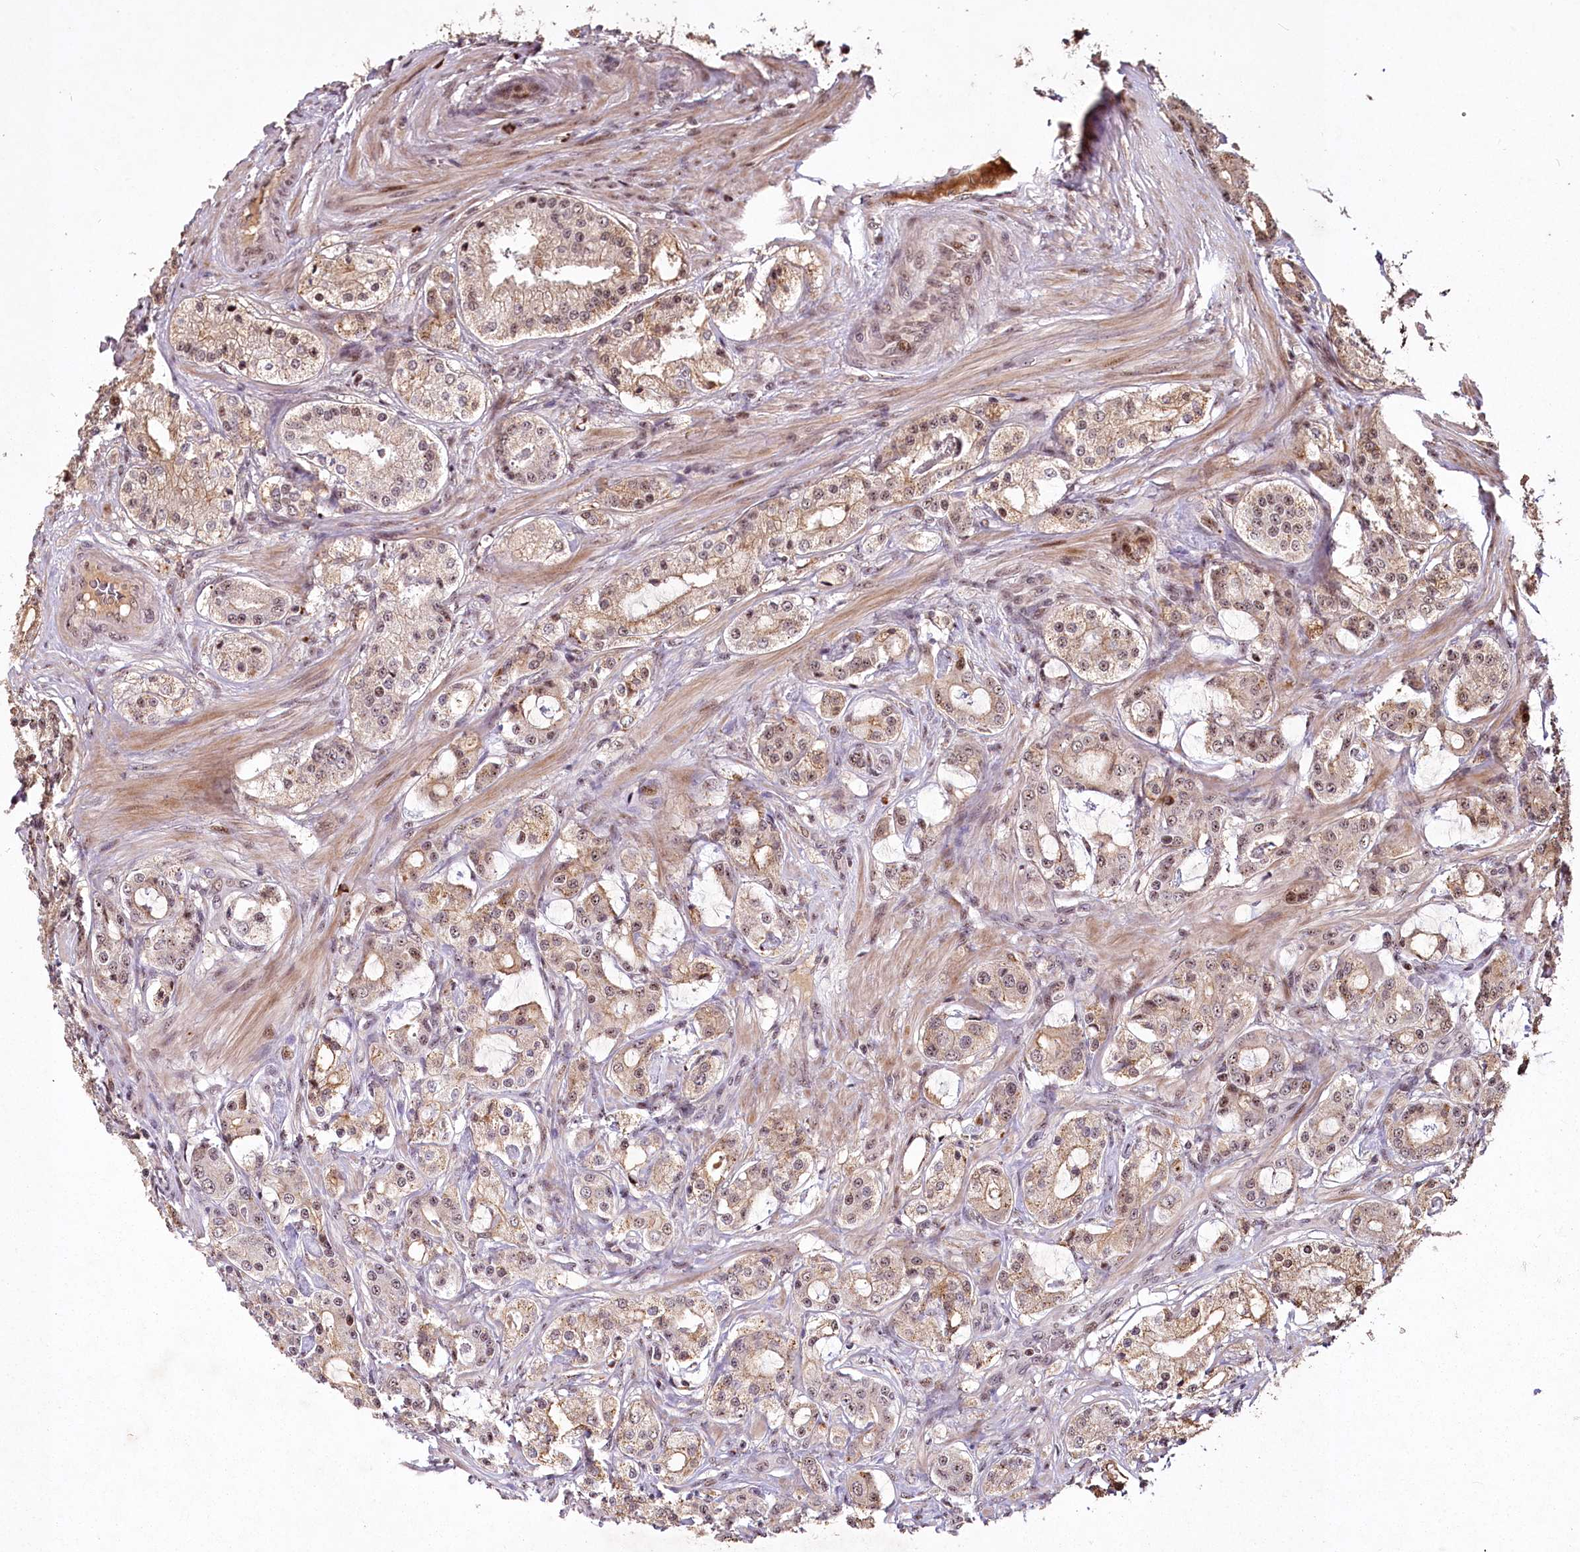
{"staining": {"intensity": "weak", "quantity": ">75%", "location": "nuclear"}, "tissue": "prostate cancer", "cell_type": "Tumor cells", "image_type": "cancer", "snomed": [{"axis": "morphology", "description": "Adenocarcinoma, High grade"}, {"axis": "topography", "description": "Prostate"}], "caption": "Immunohistochemistry (DAB (3,3'-diaminobenzidine)) staining of human prostate high-grade adenocarcinoma demonstrates weak nuclear protein staining in approximately >75% of tumor cells.", "gene": "PYROXD1", "patient": {"sex": "male", "age": 63}}